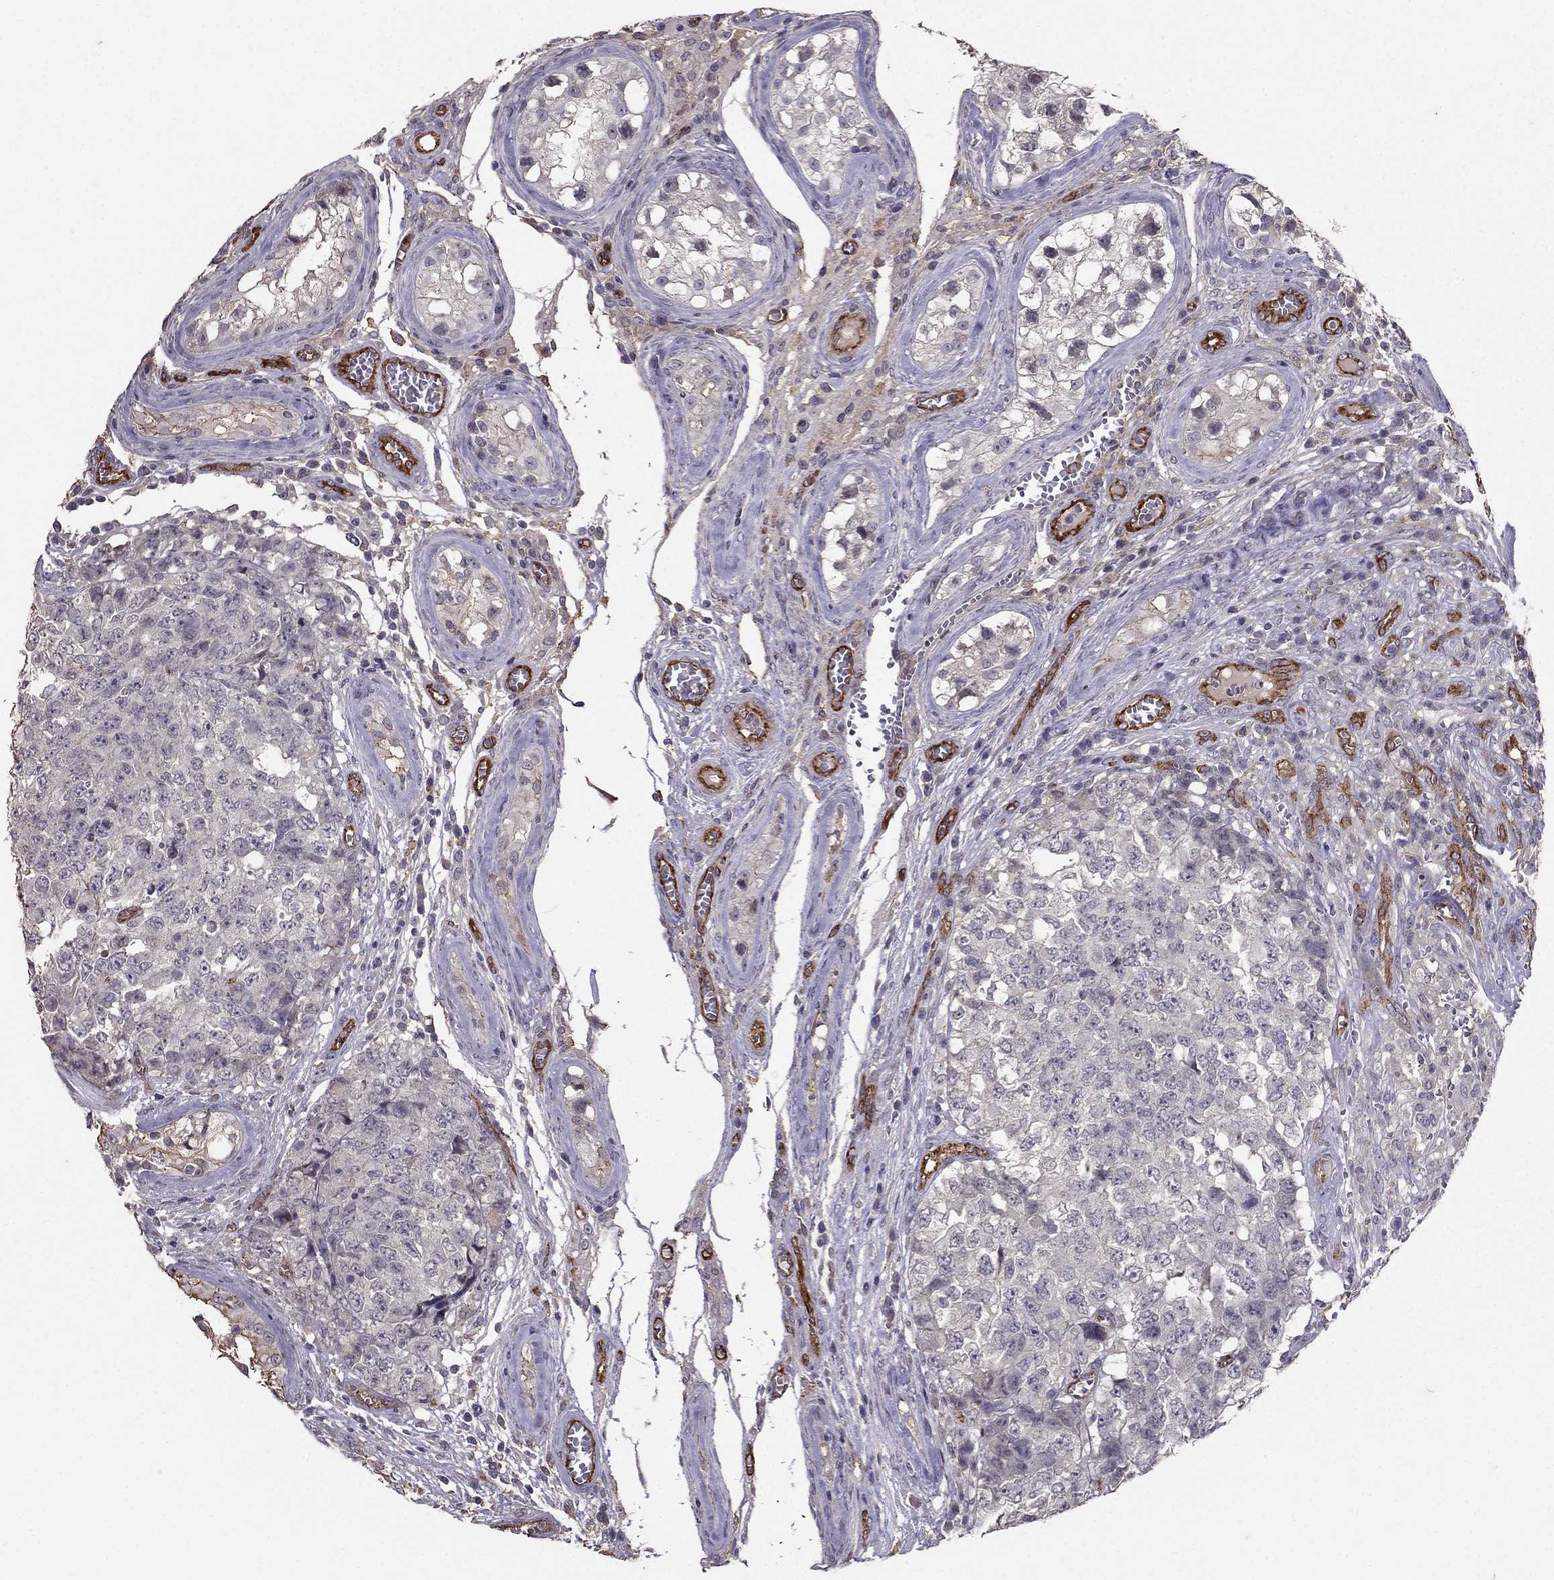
{"staining": {"intensity": "negative", "quantity": "none", "location": "none"}, "tissue": "testis cancer", "cell_type": "Tumor cells", "image_type": "cancer", "snomed": [{"axis": "morphology", "description": "Carcinoma, Embryonal, NOS"}, {"axis": "topography", "description": "Testis"}], "caption": "Immunohistochemical staining of human embryonal carcinoma (testis) reveals no significant expression in tumor cells.", "gene": "RASIP1", "patient": {"sex": "male", "age": 23}}